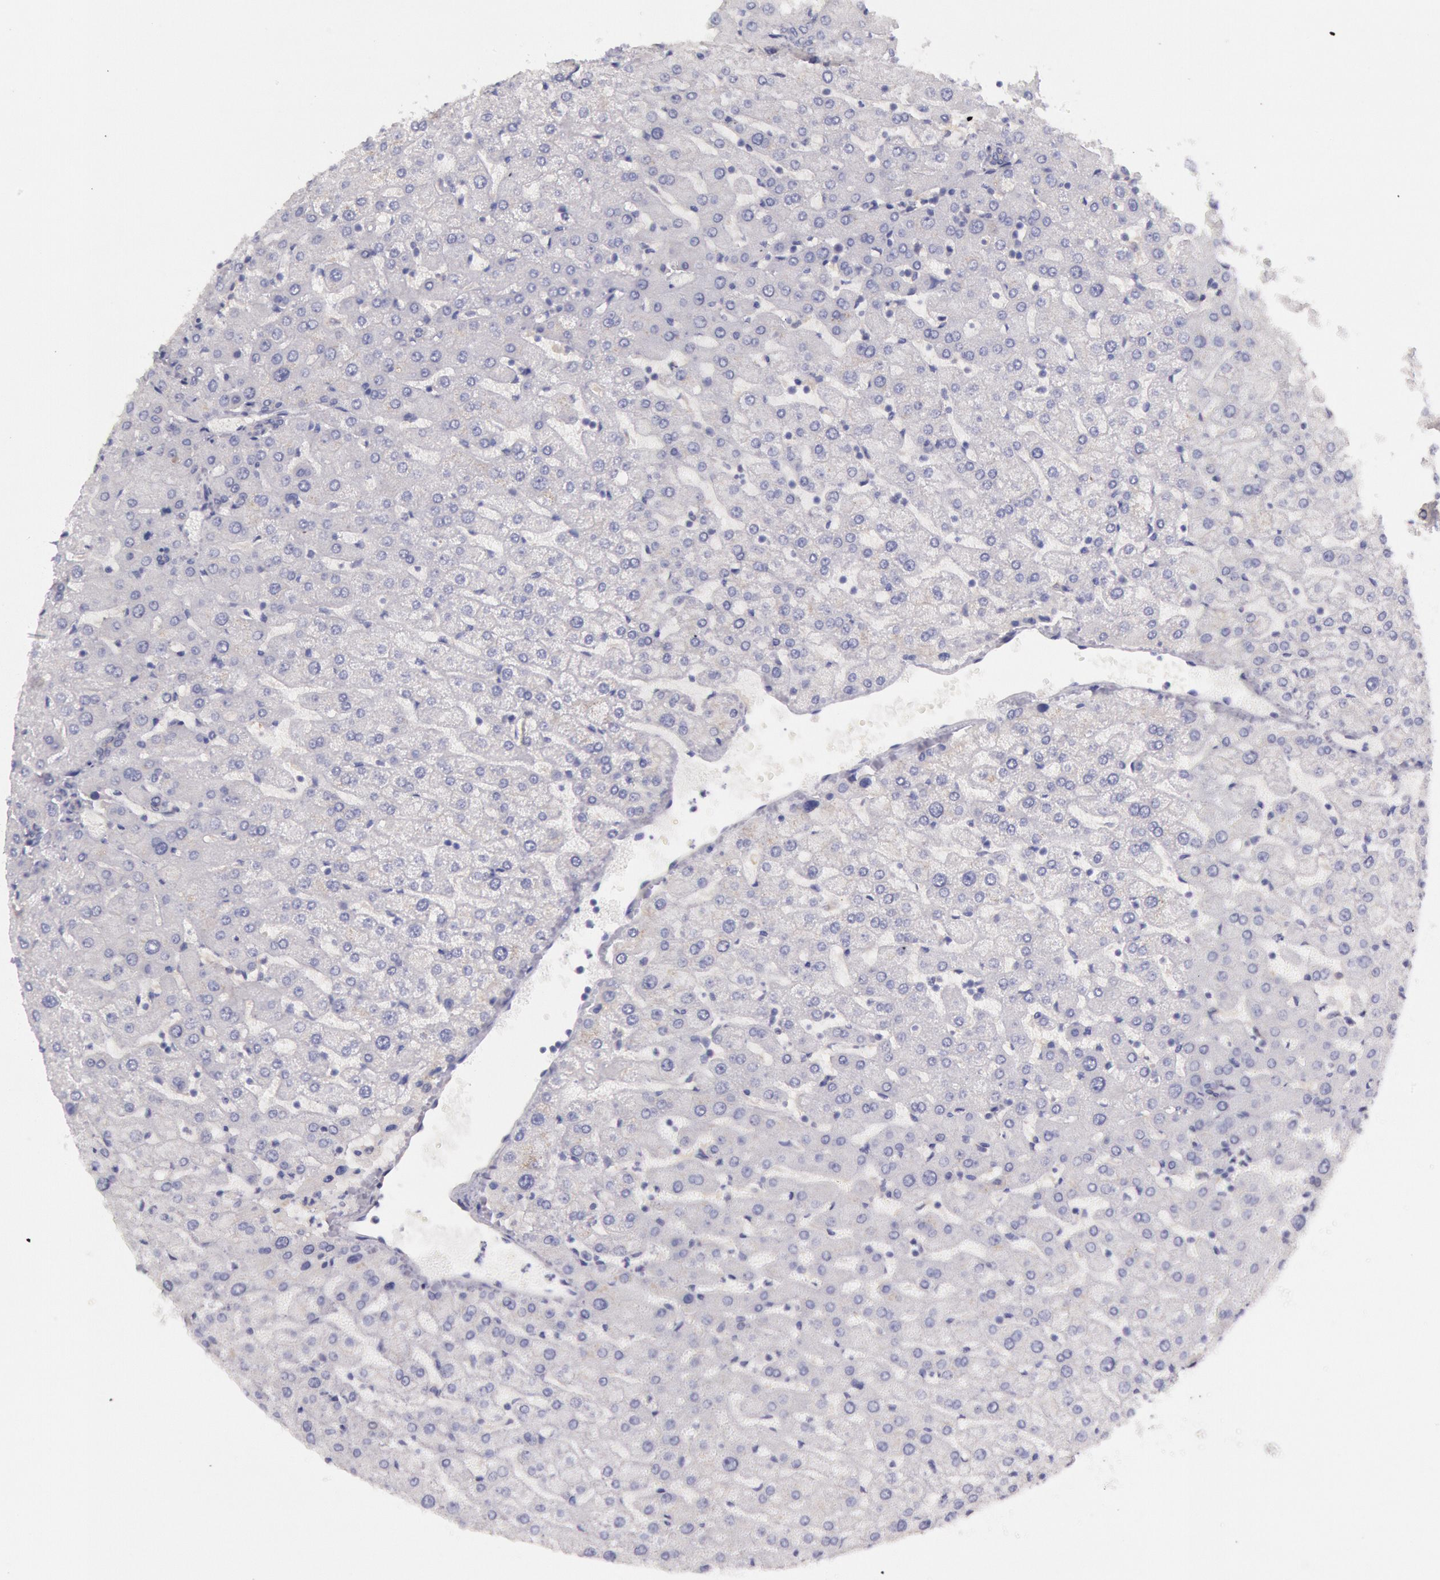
{"staining": {"intensity": "negative", "quantity": "none", "location": "none"}, "tissue": "liver", "cell_type": "Cholangiocytes", "image_type": "normal", "snomed": [{"axis": "morphology", "description": "Normal tissue, NOS"}, {"axis": "morphology", "description": "Fibrosis, NOS"}, {"axis": "topography", "description": "Liver"}], "caption": "High power microscopy image of an immunohistochemistry (IHC) image of unremarkable liver, revealing no significant staining in cholangiocytes.", "gene": "MYO5A", "patient": {"sex": "female", "age": 29}}